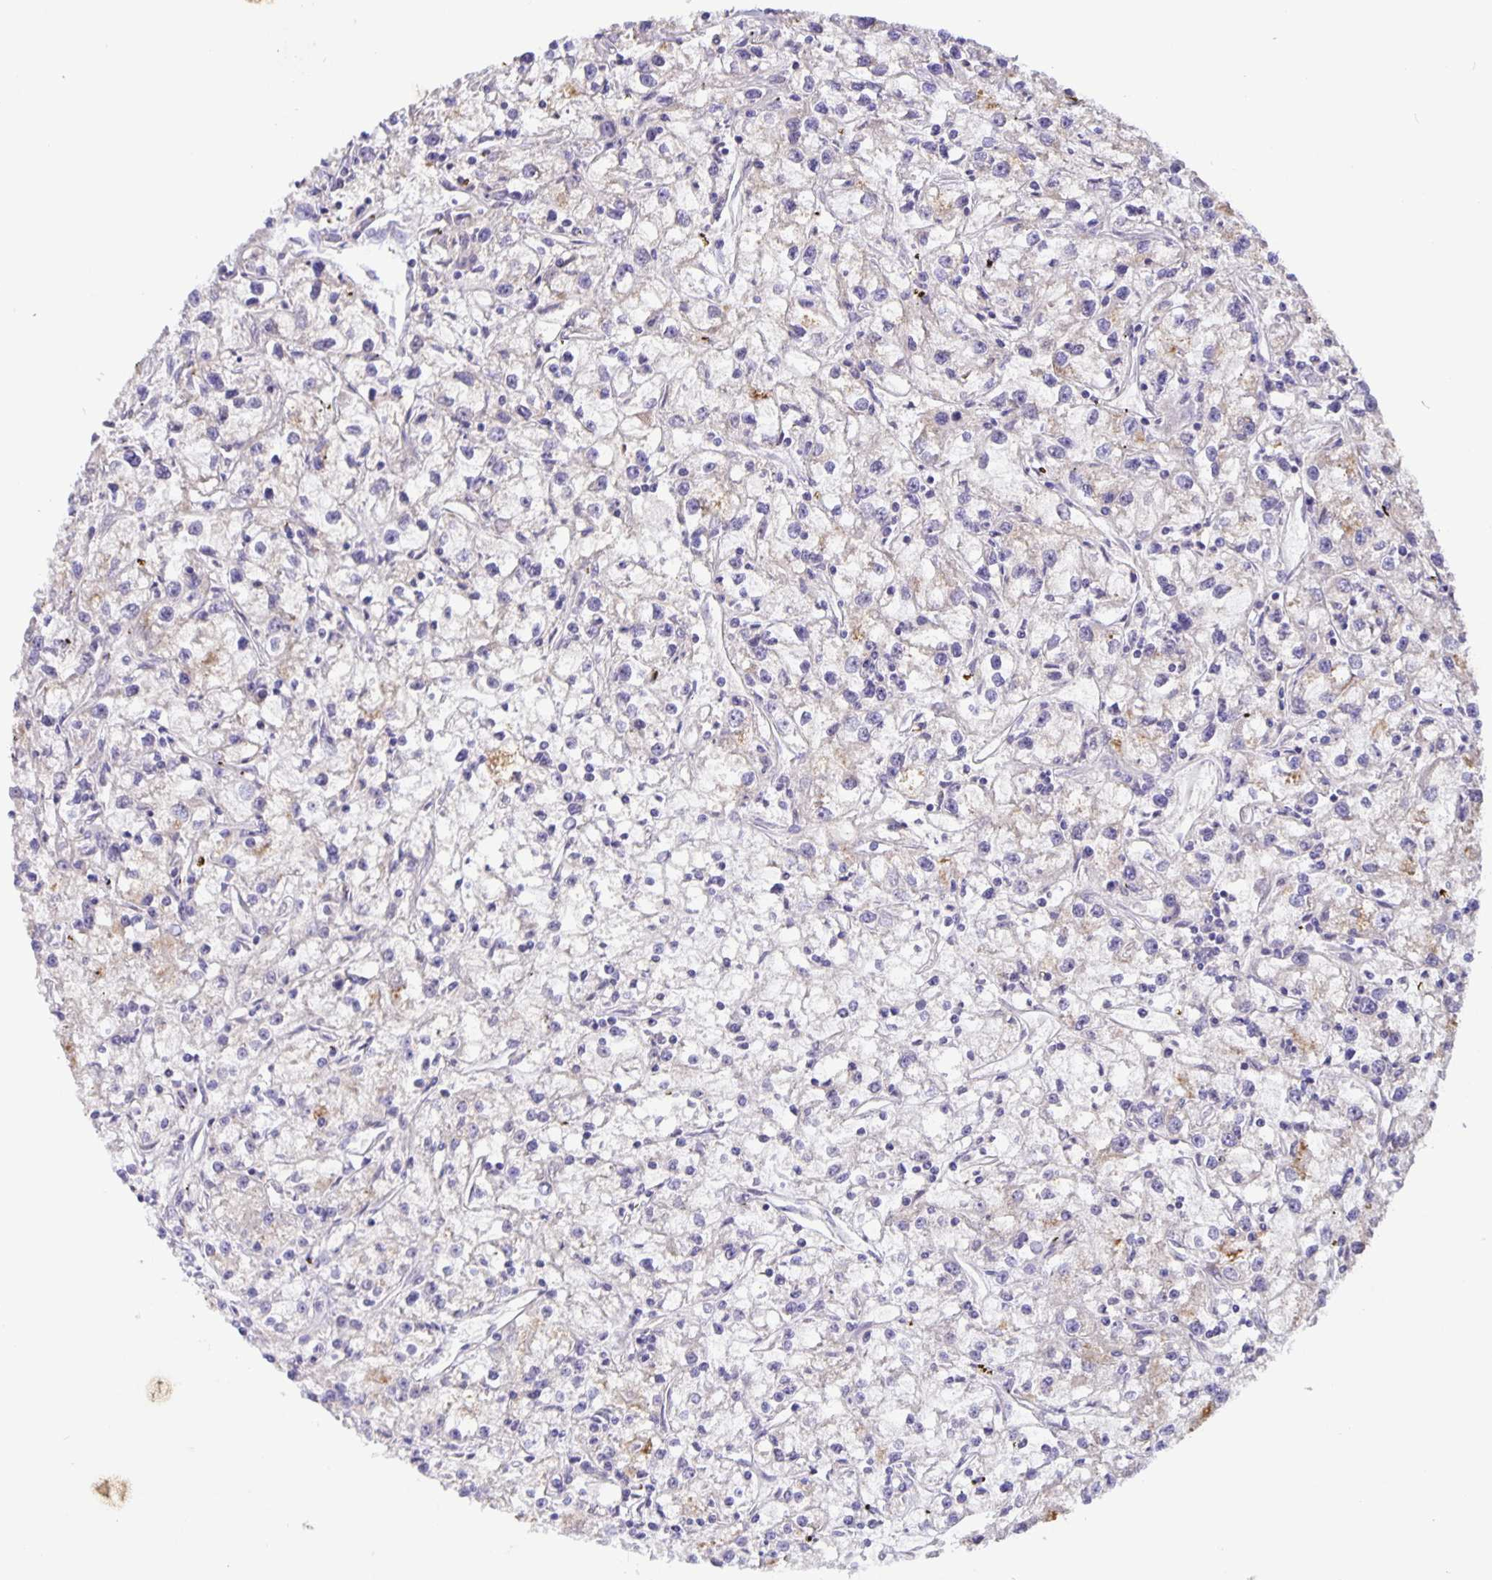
{"staining": {"intensity": "weak", "quantity": "<25%", "location": "cytoplasmic/membranous"}, "tissue": "renal cancer", "cell_type": "Tumor cells", "image_type": "cancer", "snomed": [{"axis": "morphology", "description": "Adenocarcinoma, NOS"}, {"axis": "topography", "description": "Kidney"}], "caption": "Tumor cells show no significant positivity in adenocarcinoma (renal).", "gene": "EML6", "patient": {"sex": "female", "age": 59}}